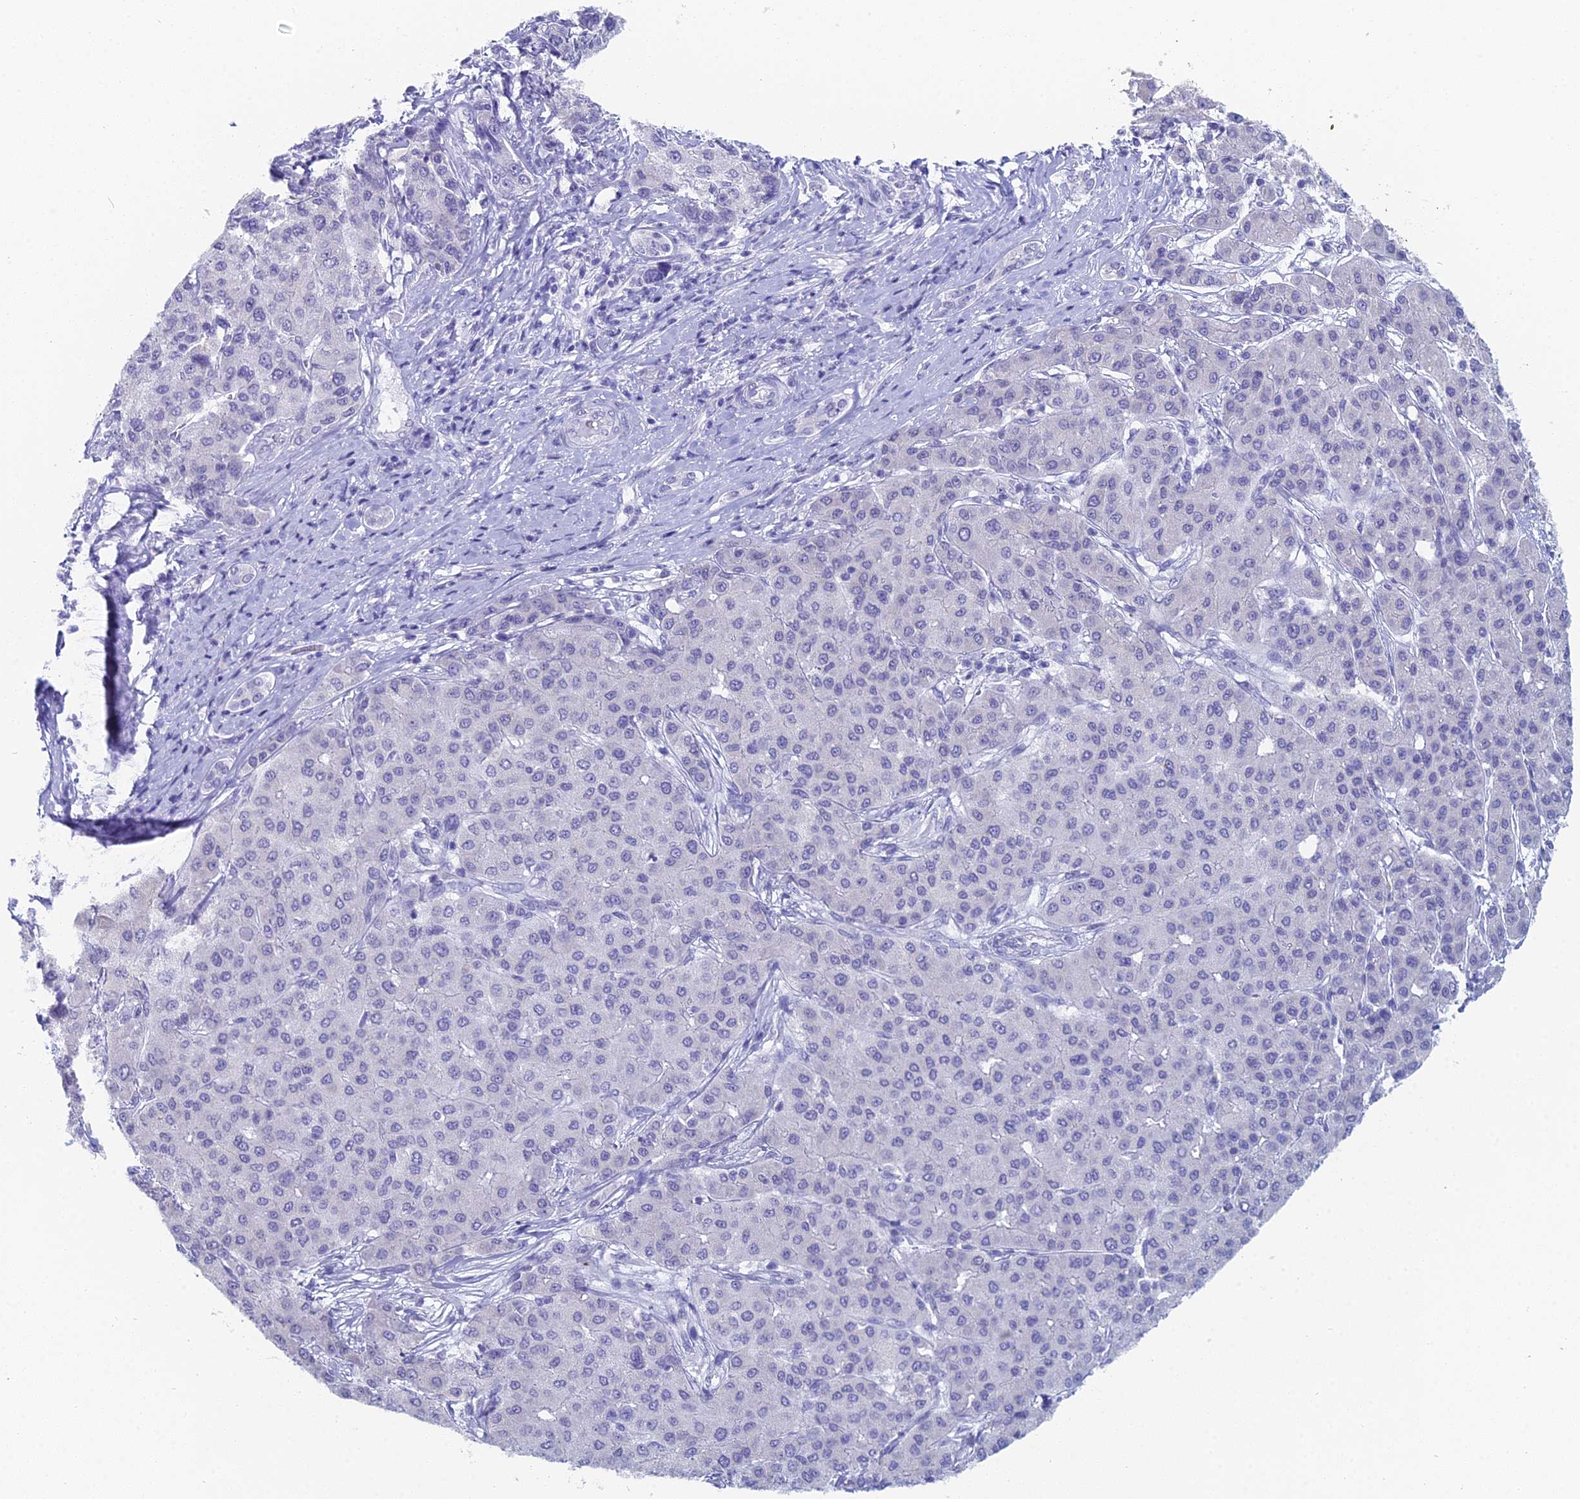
{"staining": {"intensity": "negative", "quantity": "none", "location": "none"}, "tissue": "liver cancer", "cell_type": "Tumor cells", "image_type": "cancer", "snomed": [{"axis": "morphology", "description": "Carcinoma, Hepatocellular, NOS"}, {"axis": "topography", "description": "Liver"}], "caption": "This is a micrograph of immunohistochemistry staining of hepatocellular carcinoma (liver), which shows no positivity in tumor cells. (DAB immunohistochemistry (IHC) with hematoxylin counter stain).", "gene": "PRR22", "patient": {"sex": "male", "age": 65}}